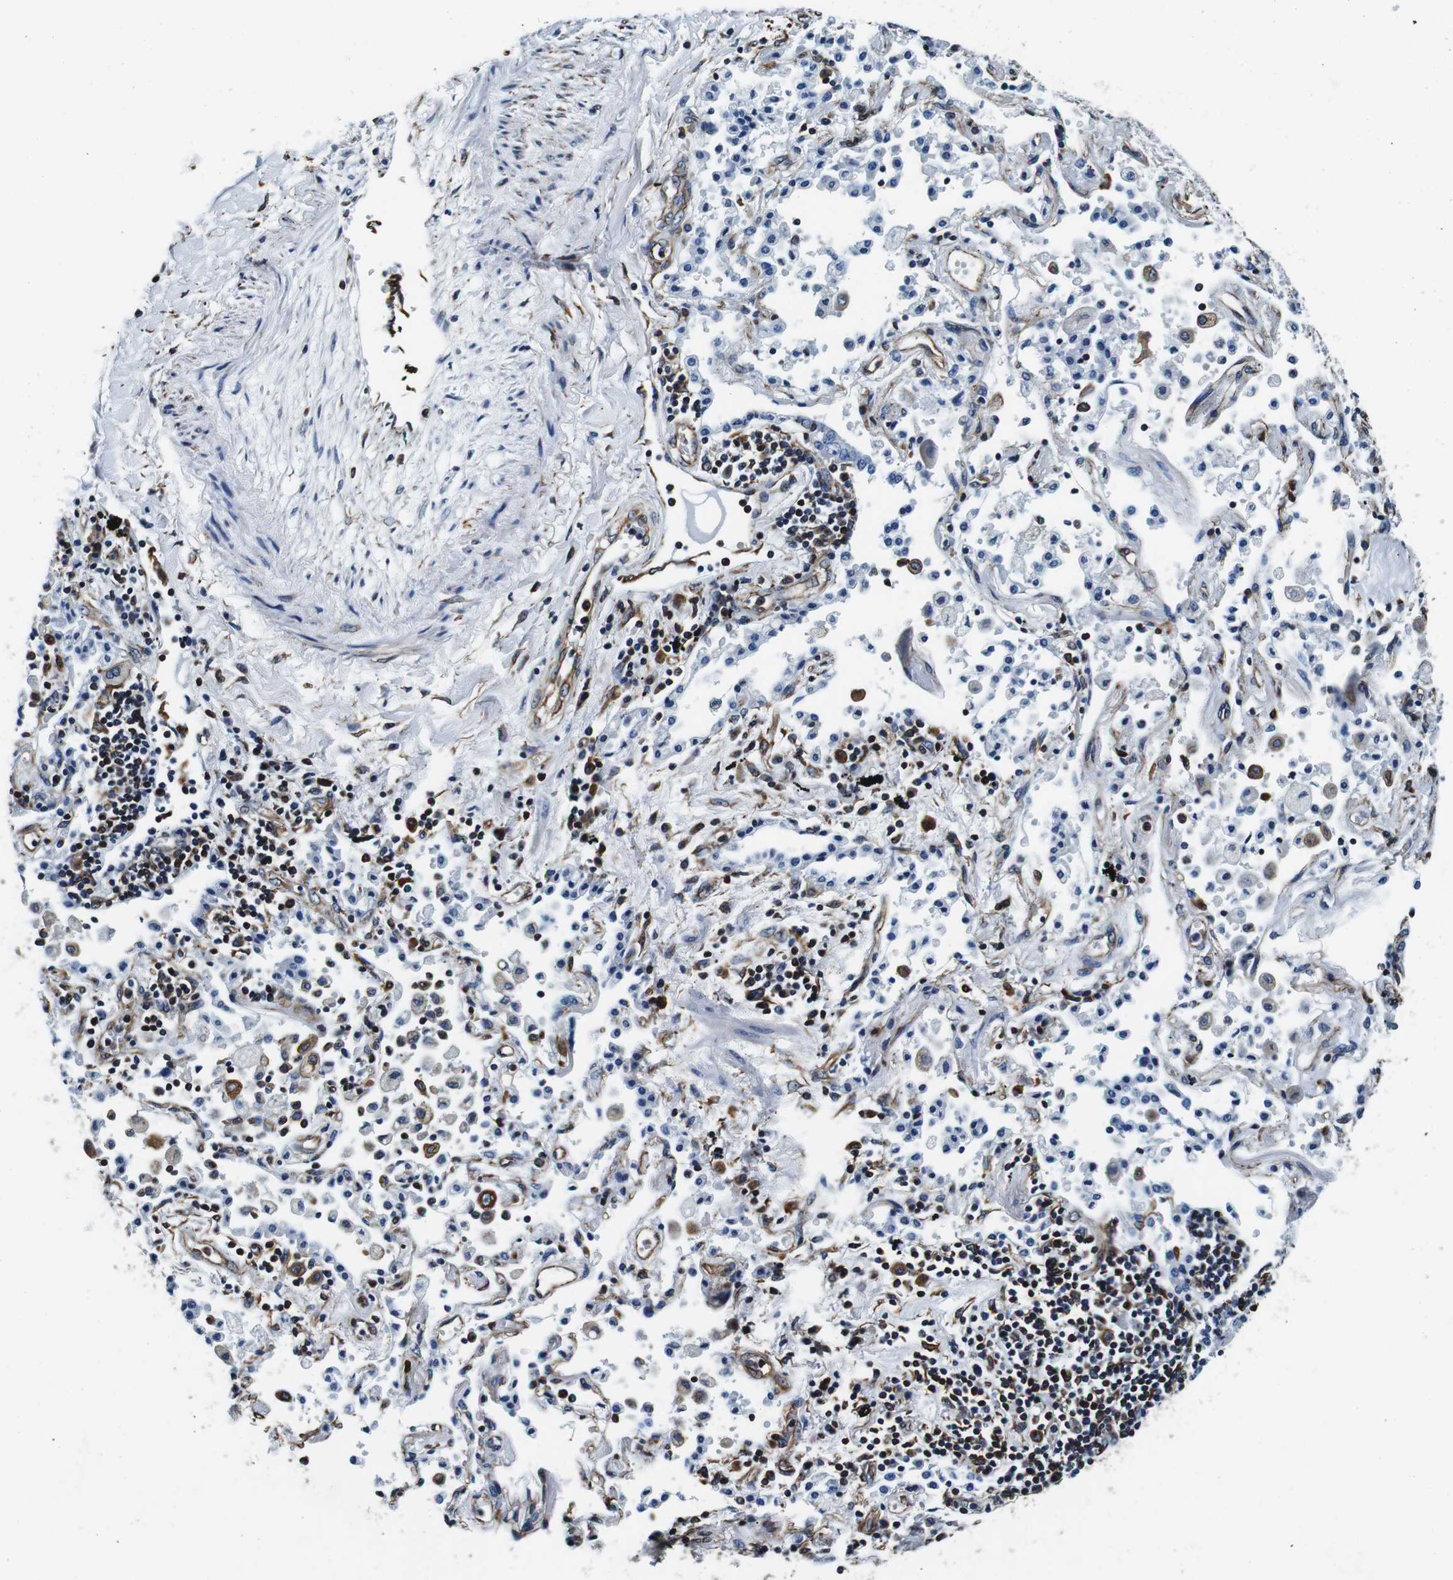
{"staining": {"intensity": "negative", "quantity": "none", "location": "none"}, "tissue": "lung cancer", "cell_type": "Tumor cells", "image_type": "cancer", "snomed": [{"axis": "morphology", "description": "Adenocarcinoma, NOS"}, {"axis": "topography", "description": "Lung"}], "caption": "A high-resolution micrograph shows IHC staining of lung cancer, which displays no significant positivity in tumor cells. (DAB (3,3'-diaminobenzidine) immunohistochemistry (IHC) visualized using brightfield microscopy, high magnification).", "gene": "GJE1", "patient": {"sex": "female", "age": 65}}